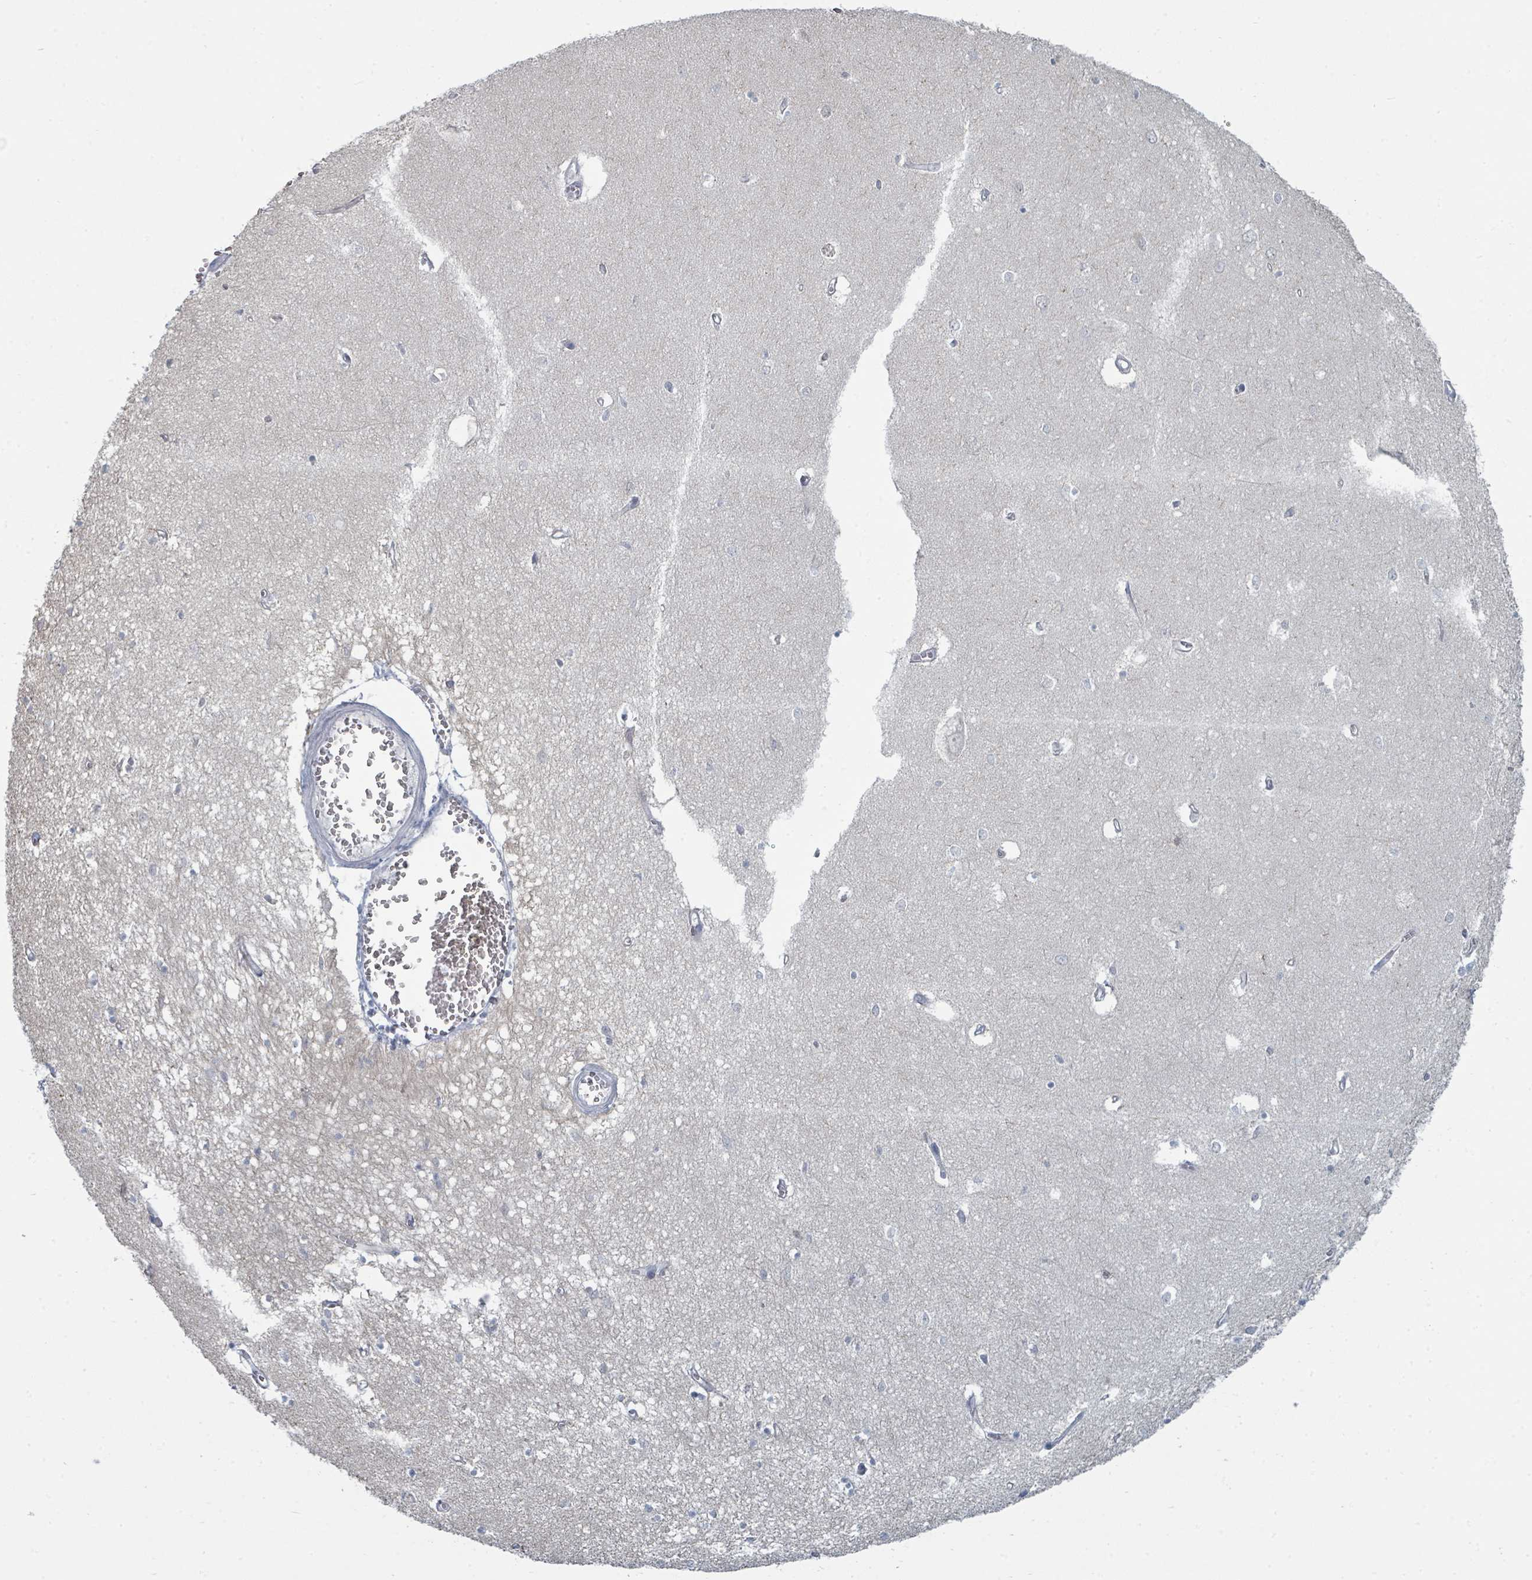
{"staining": {"intensity": "negative", "quantity": "none", "location": "none"}, "tissue": "hippocampus", "cell_type": "Glial cells", "image_type": "normal", "snomed": [{"axis": "morphology", "description": "Normal tissue, NOS"}, {"axis": "topography", "description": "Hippocampus"}], "caption": "IHC image of normal hippocampus stained for a protein (brown), which exhibits no positivity in glial cells.", "gene": "SLC25A45", "patient": {"sex": "female", "age": 64}}